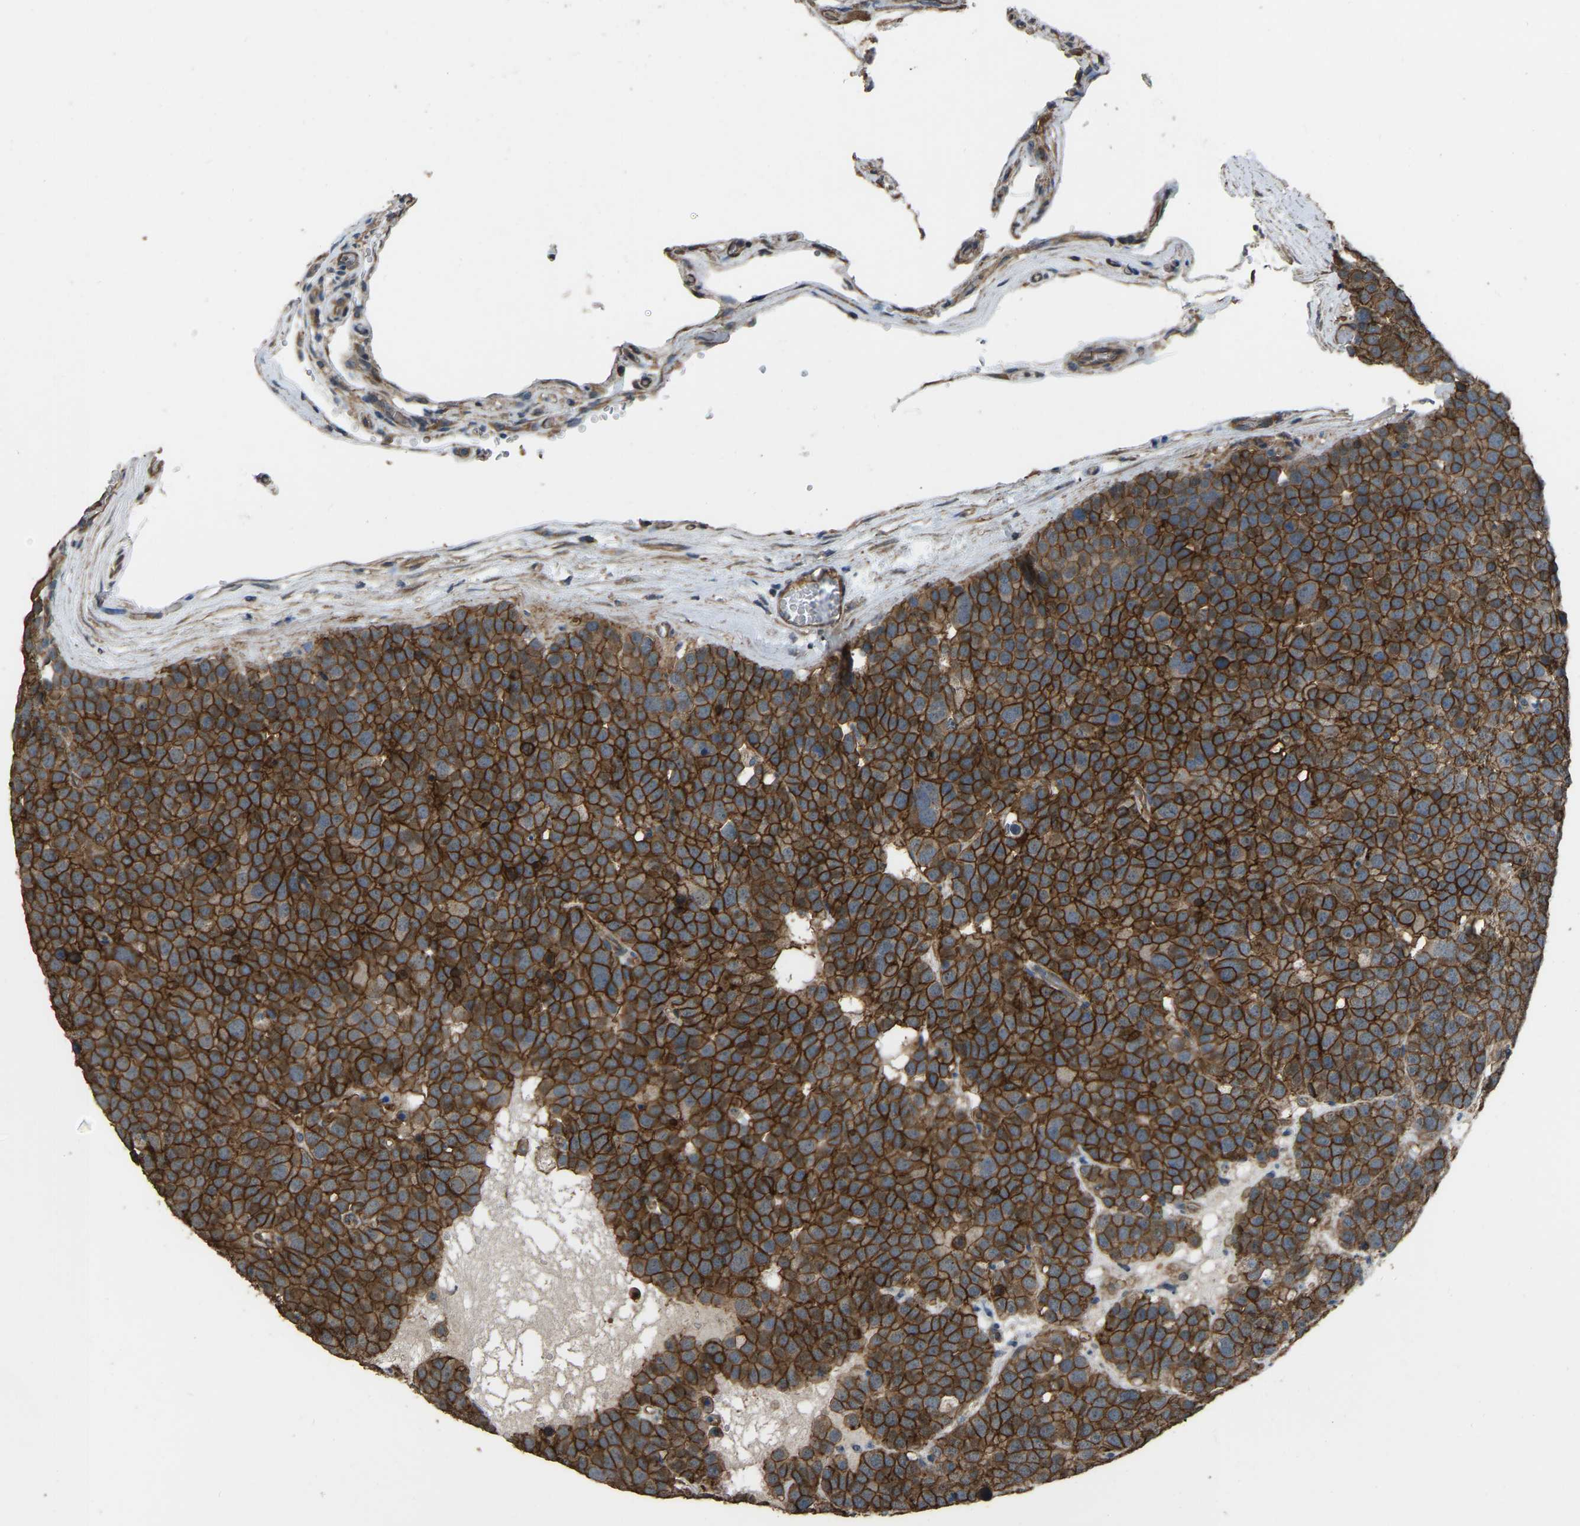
{"staining": {"intensity": "strong", "quantity": ">75%", "location": "cytoplasmic/membranous"}, "tissue": "testis cancer", "cell_type": "Tumor cells", "image_type": "cancer", "snomed": [{"axis": "morphology", "description": "Seminoma, NOS"}, {"axis": "topography", "description": "Testis"}], "caption": "Tumor cells demonstrate strong cytoplasmic/membranous positivity in approximately >75% of cells in testis cancer (seminoma). The protein is stained brown, and the nuclei are stained in blue (DAB (3,3'-diaminobenzidine) IHC with brightfield microscopy, high magnification).", "gene": "SLC4A2", "patient": {"sex": "male", "age": 71}}